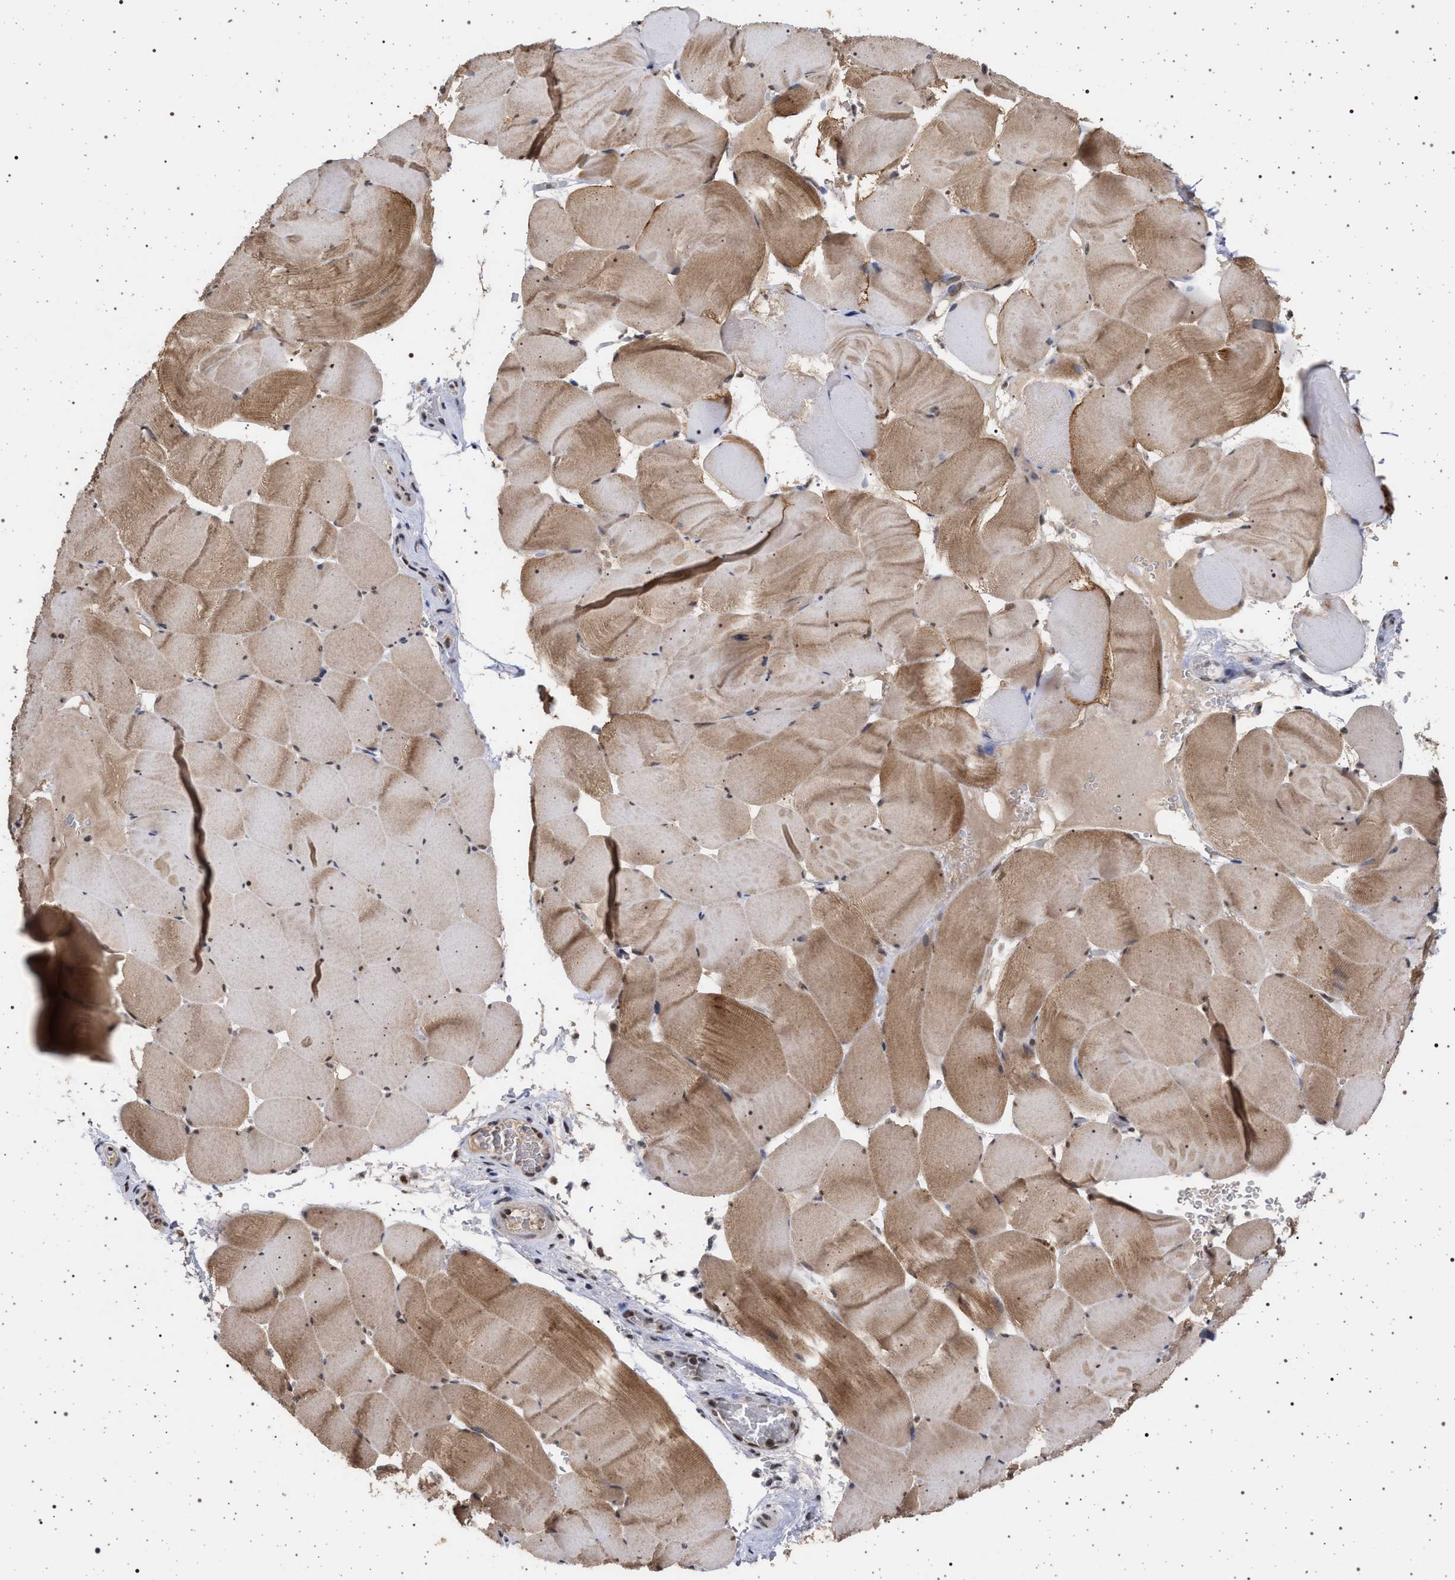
{"staining": {"intensity": "moderate", "quantity": "25%-75%", "location": "cytoplasmic/membranous,nuclear"}, "tissue": "skeletal muscle", "cell_type": "Myocytes", "image_type": "normal", "snomed": [{"axis": "morphology", "description": "Normal tissue, NOS"}, {"axis": "topography", "description": "Skeletal muscle"}], "caption": "Skeletal muscle stained for a protein displays moderate cytoplasmic/membranous,nuclear positivity in myocytes. (Stains: DAB (3,3'-diaminobenzidine) in brown, nuclei in blue, Microscopy: brightfield microscopy at high magnification).", "gene": "PHF12", "patient": {"sex": "male", "age": 62}}